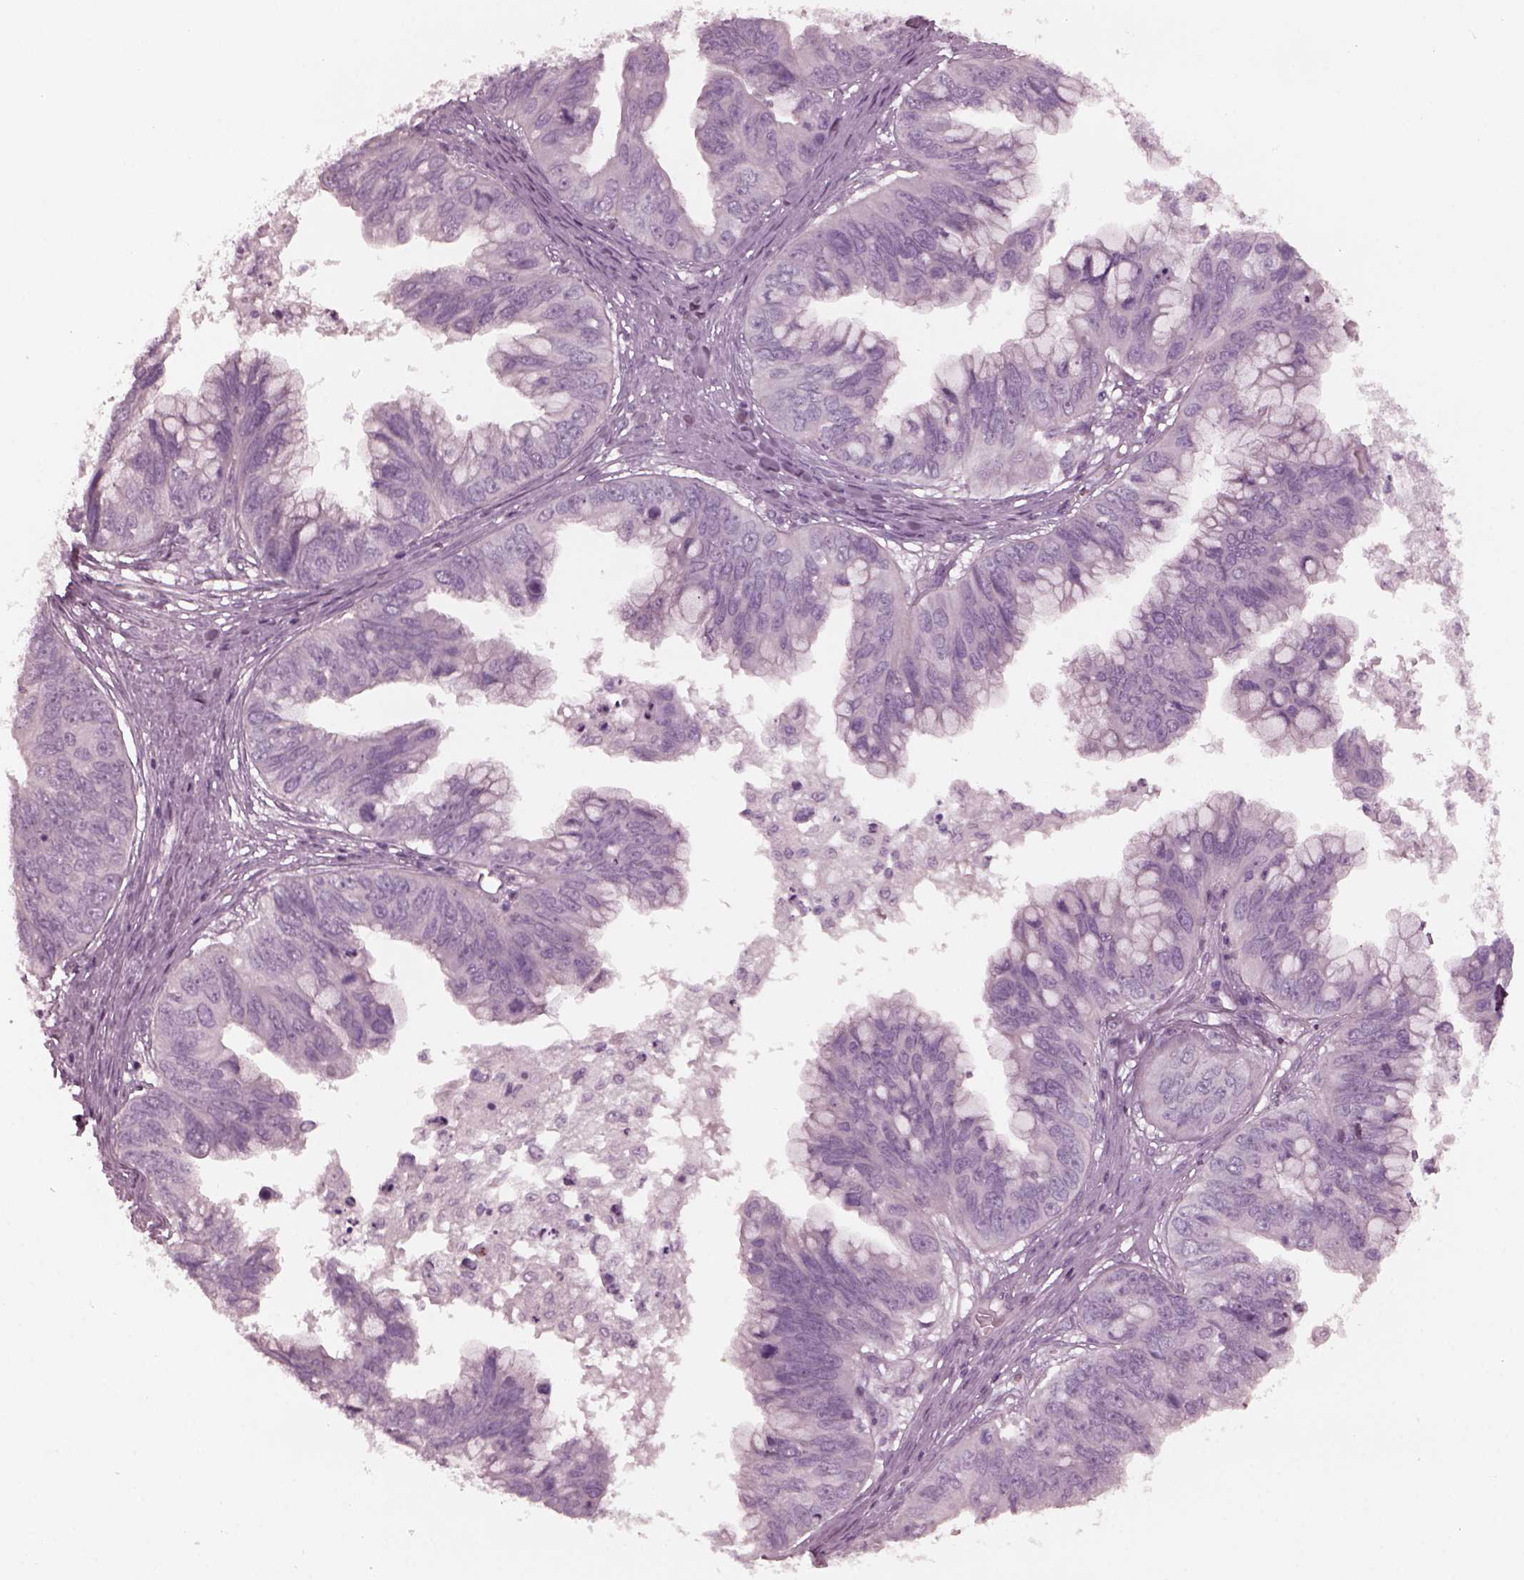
{"staining": {"intensity": "negative", "quantity": "none", "location": "none"}, "tissue": "ovarian cancer", "cell_type": "Tumor cells", "image_type": "cancer", "snomed": [{"axis": "morphology", "description": "Cystadenocarcinoma, mucinous, NOS"}, {"axis": "topography", "description": "Ovary"}], "caption": "This is a photomicrograph of immunohistochemistry staining of ovarian mucinous cystadenocarcinoma, which shows no expression in tumor cells.", "gene": "YY2", "patient": {"sex": "female", "age": 76}}